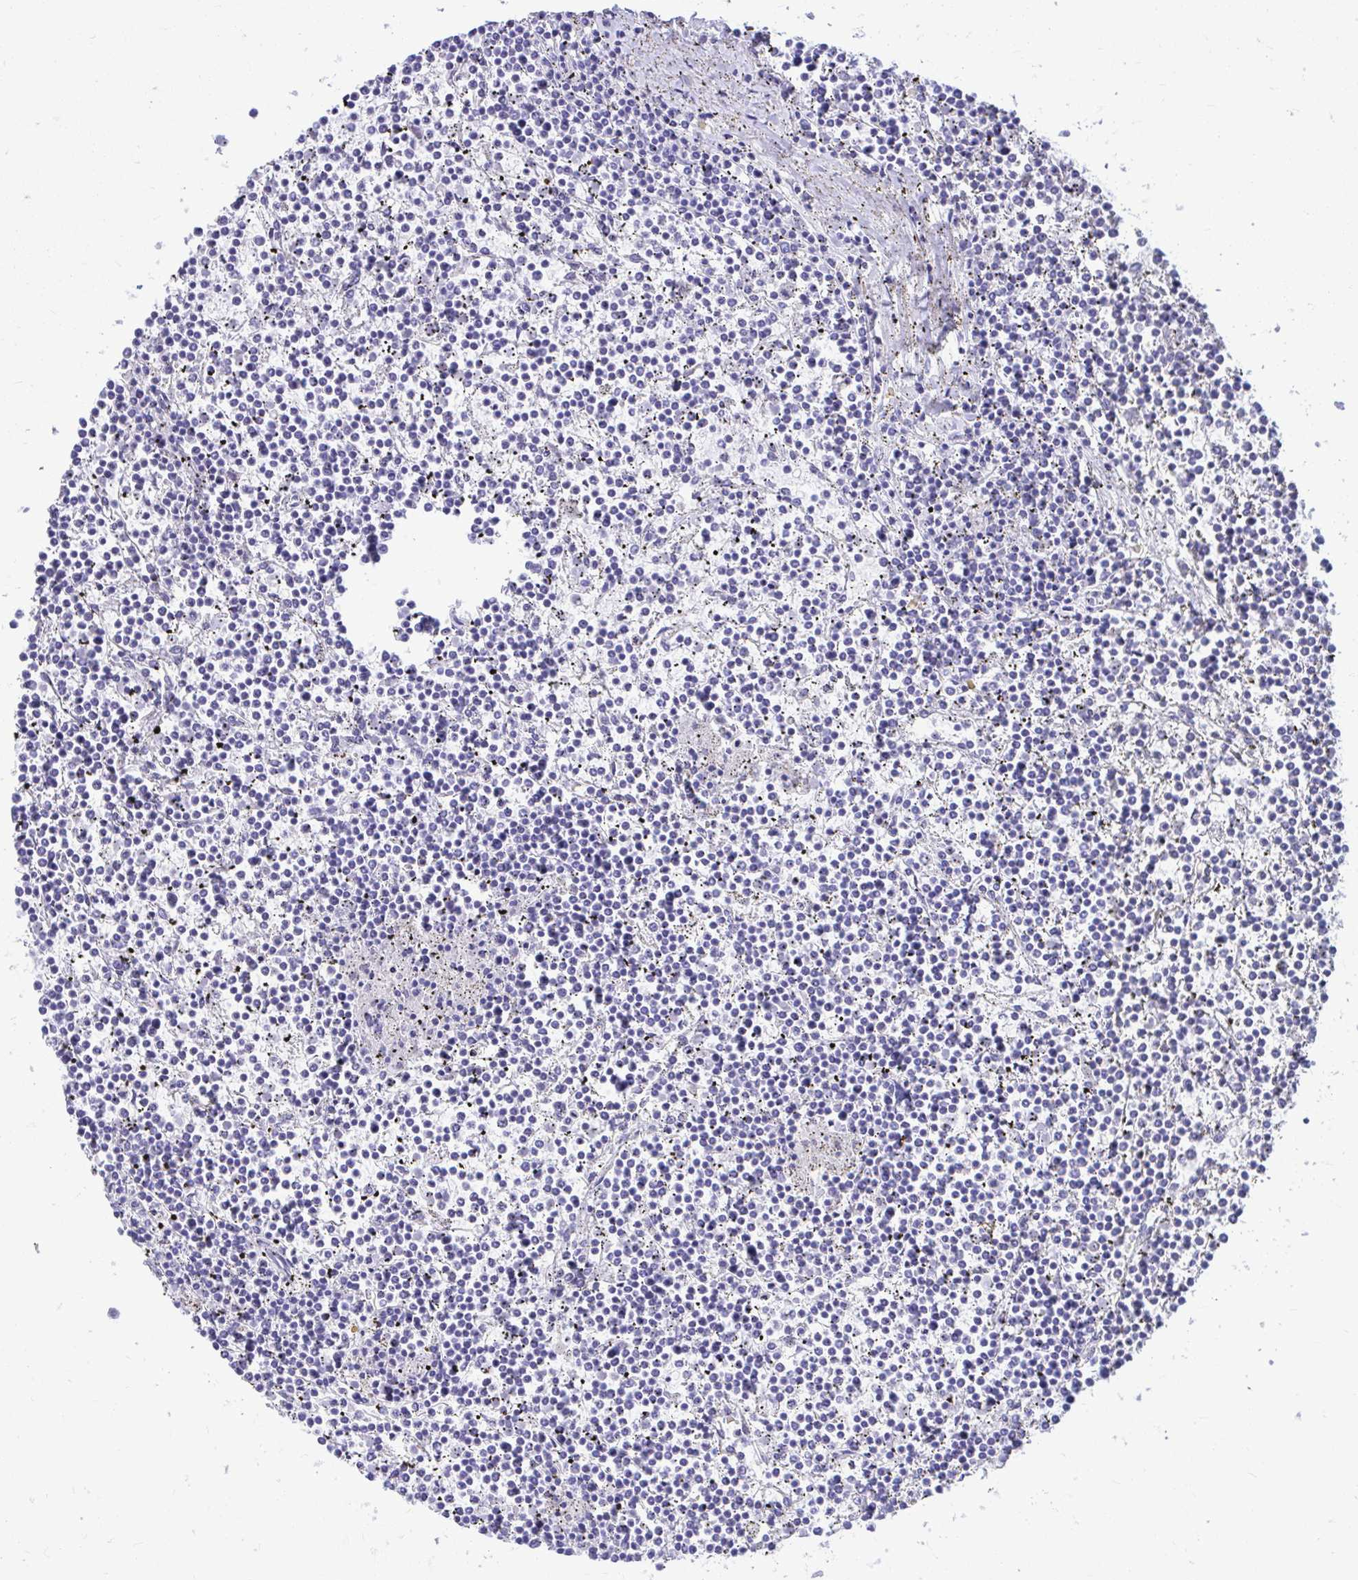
{"staining": {"intensity": "negative", "quantity": "none", "location": "none"}, "tissue": "lymphoma", "cell_type": "Tumor cells", "image_type": "cancer", "snomed": [{"axis": "morphology", "description": "Malignant lymphoma, non-Hodgkin's type, Low grade"}, {"axis": "topography", "description": "Spleen"}], "caption": "IHC micrograph of neoplastic tissue: lymphoma stained with DAB (3,3'-diaminobenzidine) shows no significant protein positivity in tumor cells.", "gene": "SHISA8", "patient": {"sex": "female", "age": 19}}